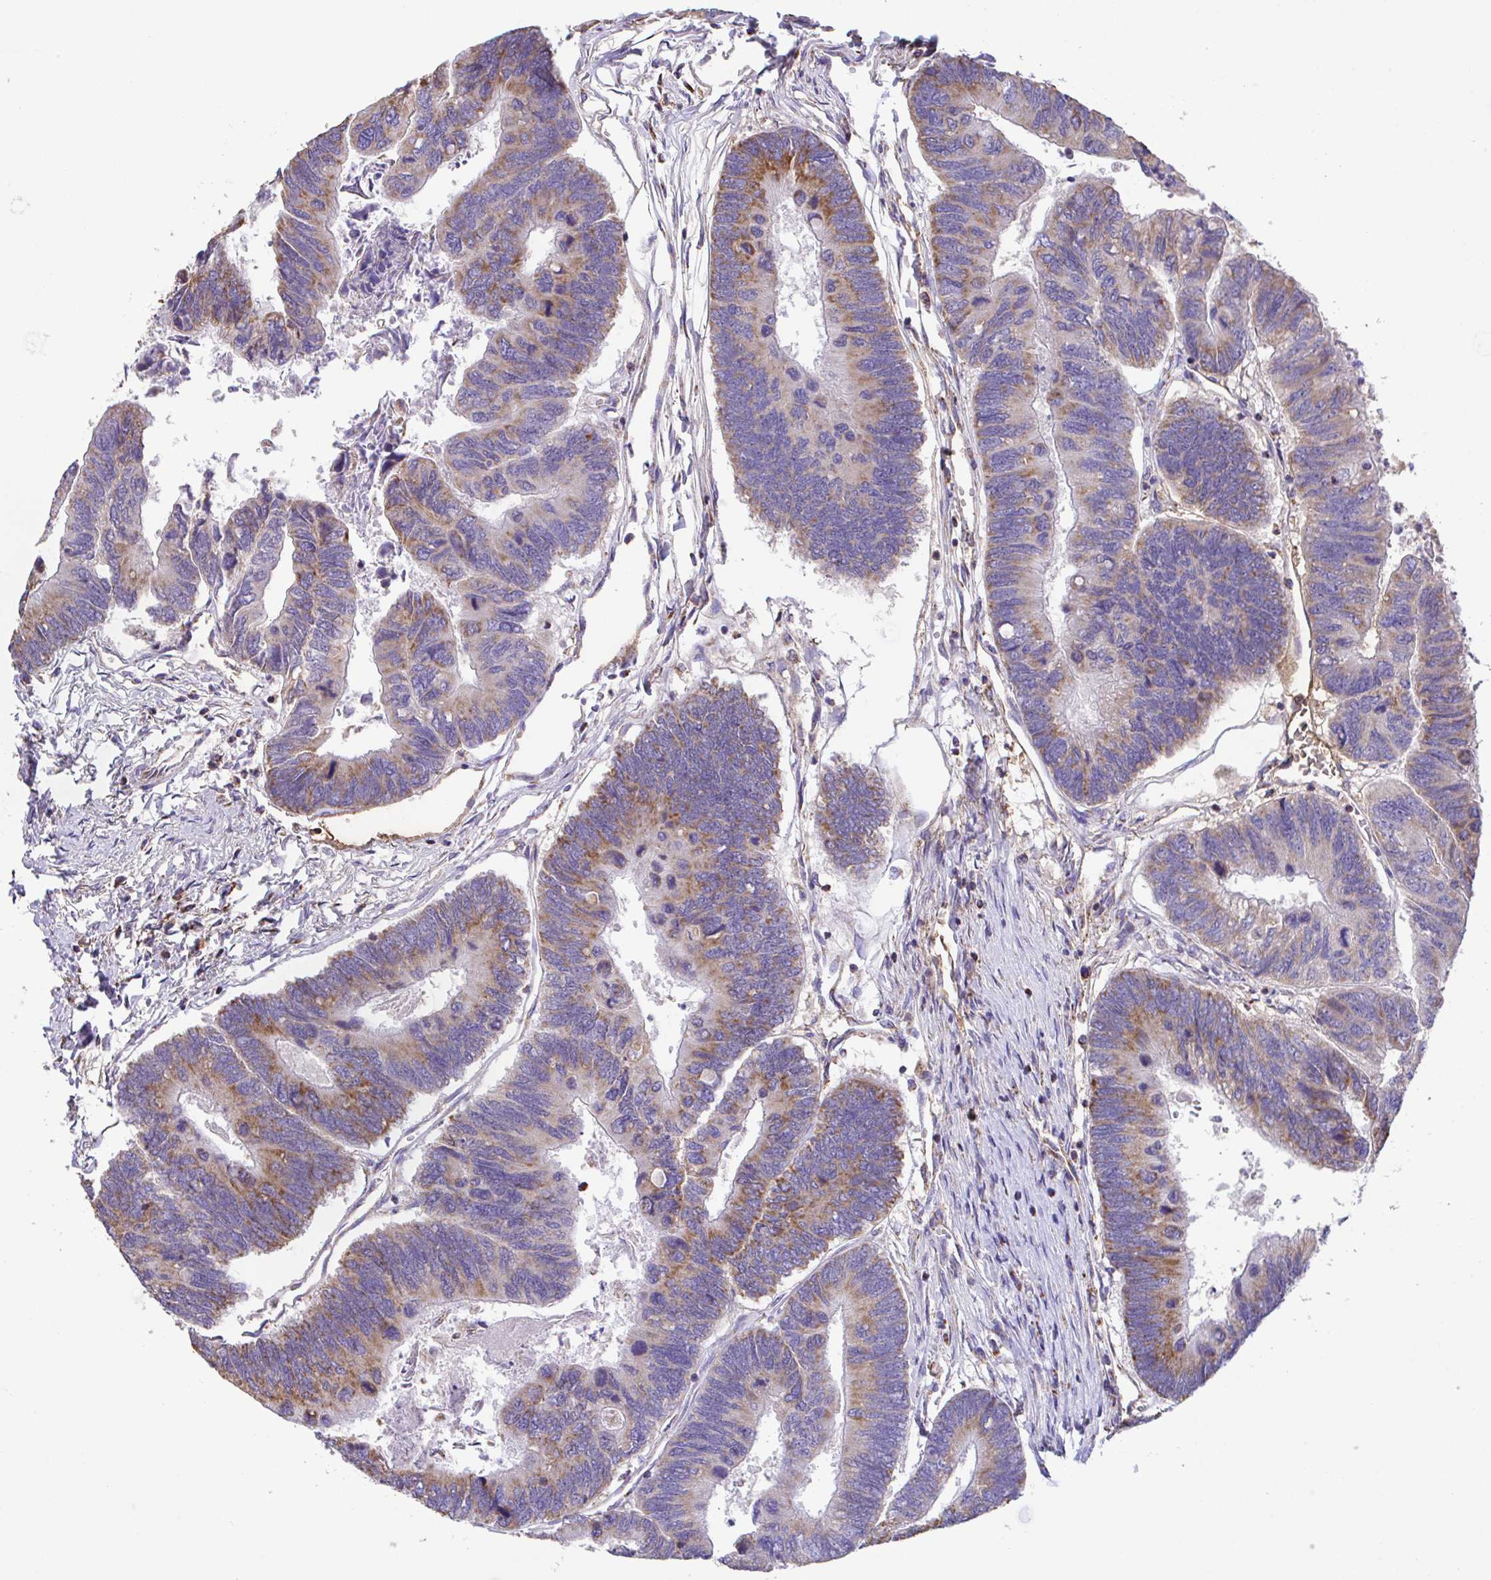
{"staining": {"intensity": "moderate", "quantity": "25%-75%", "location": "cytoplasmic/membranous"}, "tissue": "colorectal cancer", "cell_type": "Tumor cells", "image_type": "cancer", "snomed": [{"axis": "morphology", "description": "Adenocarcinoma, NOS"}, {"axis": "topography", "description": "Colon"}], "caption": "Adenocarcinoma (colorectal) tissue demonstrates moderate cytoplasmic/membranous staining in about 25%-75% of tumor cells, visualized by immunohistochemistry. The staining is performed using DAB brown chromogen to label protein expression. The nuclei are counter-stained blue using hematoxylin.", "gene": "PCMTD2", "patient": {"sex": "female", "age": 67}}